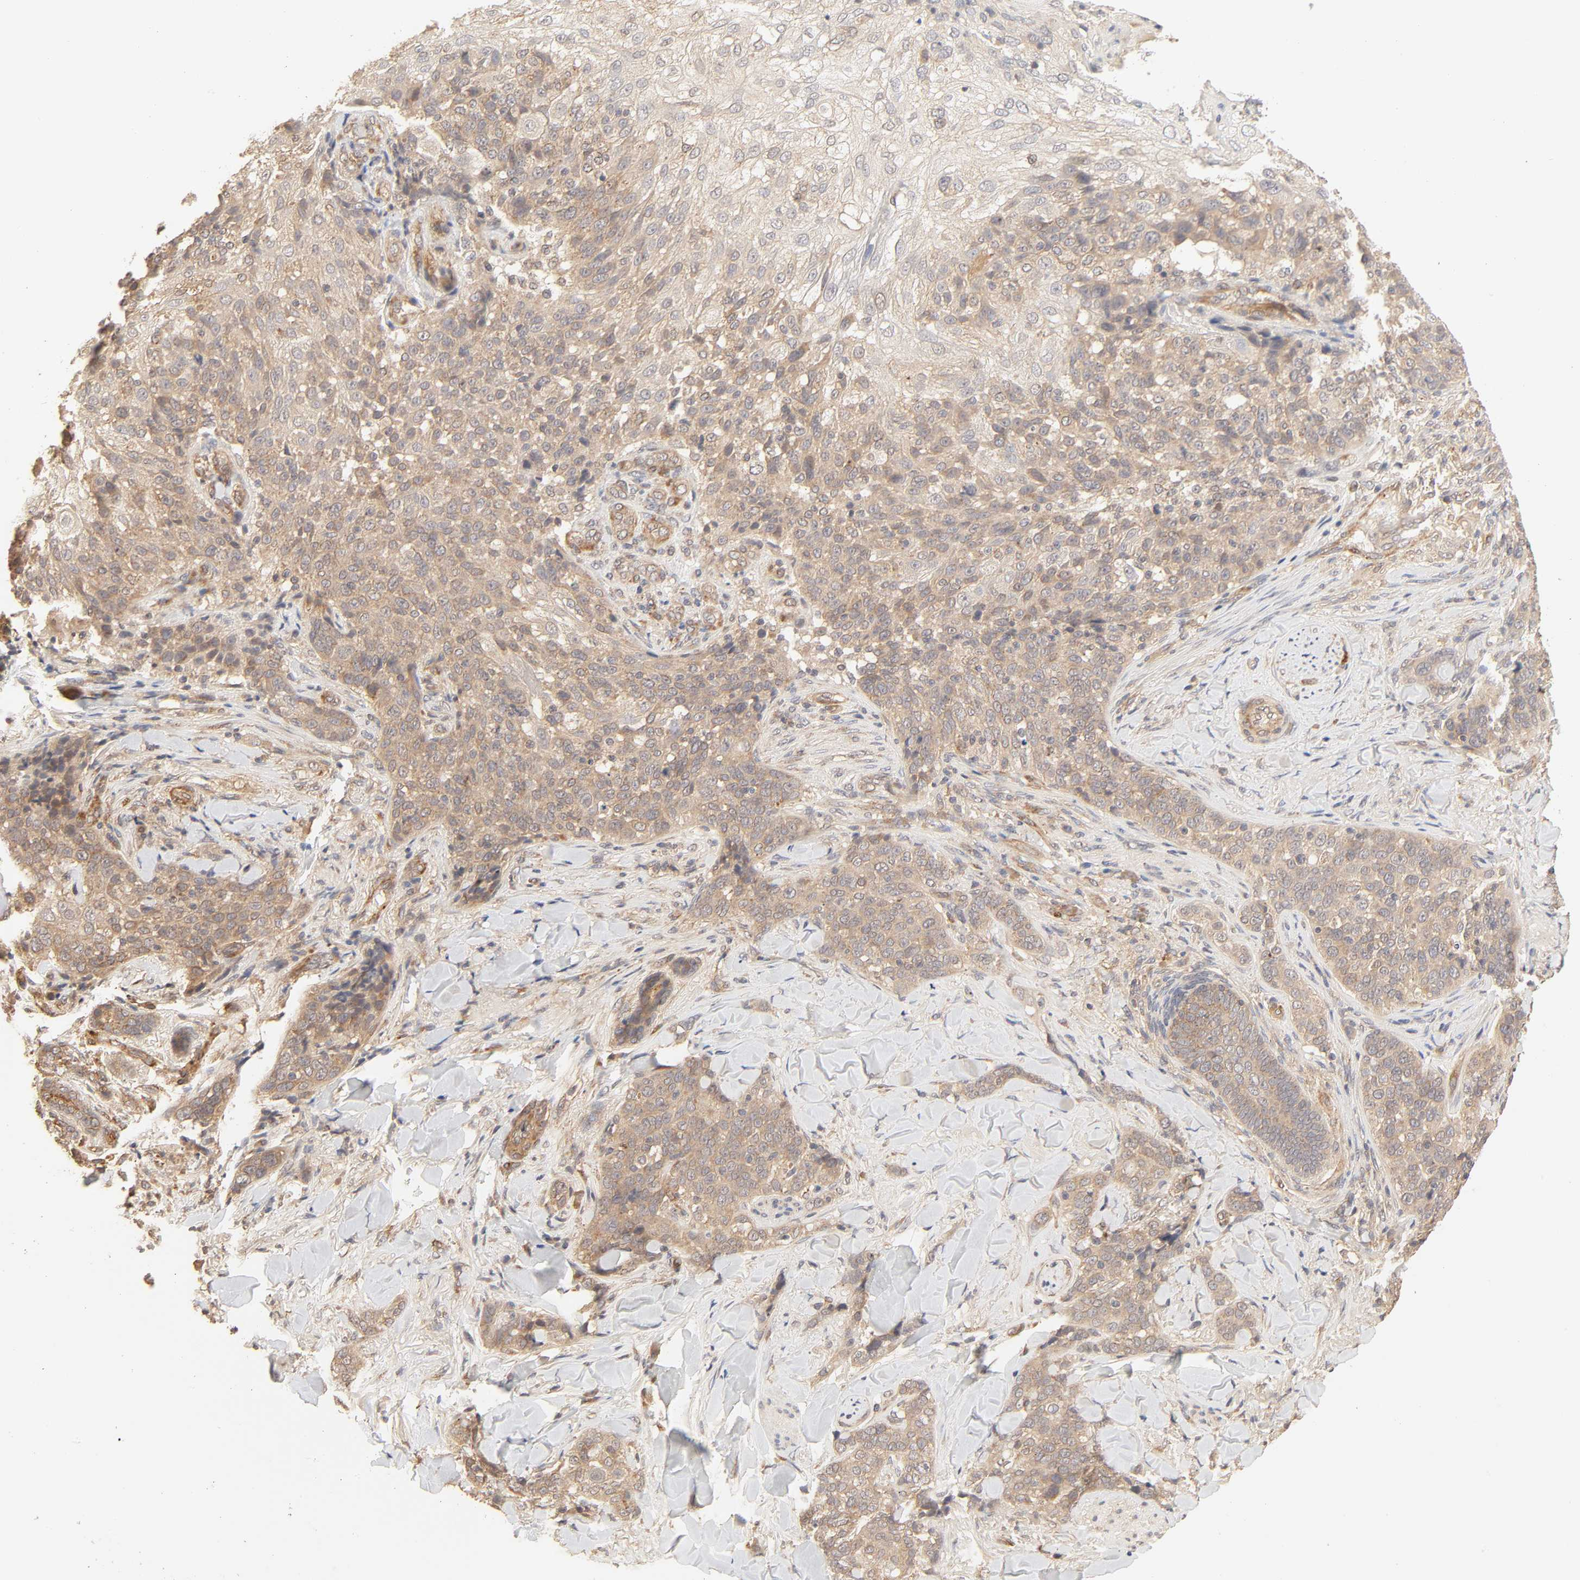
{"staining": {"intensity": "moderate", "quantity": ">75%", "location": "cytoplasmic/membranous"}, "tissue": "skin cancer", "cell_type": "Tumor cells", "image_type": "cancer", "snomed": [{"axis": "morphology", "description": "Normal tissue, NOS"}, {"axis": "morphology", "description": "Squamous cell carcinoma, NOS"}, {"axis": "topography", "description": "Skin"}], "caption": "Immunohistochemical staining of skin squamous cell carcinoma reveals medium levels of moderate cytoplasmic/membranous protein positivity in about >75% of tumor cells.", "gene": "EPS8", "patient": {"sex": "female", "age": 83}}